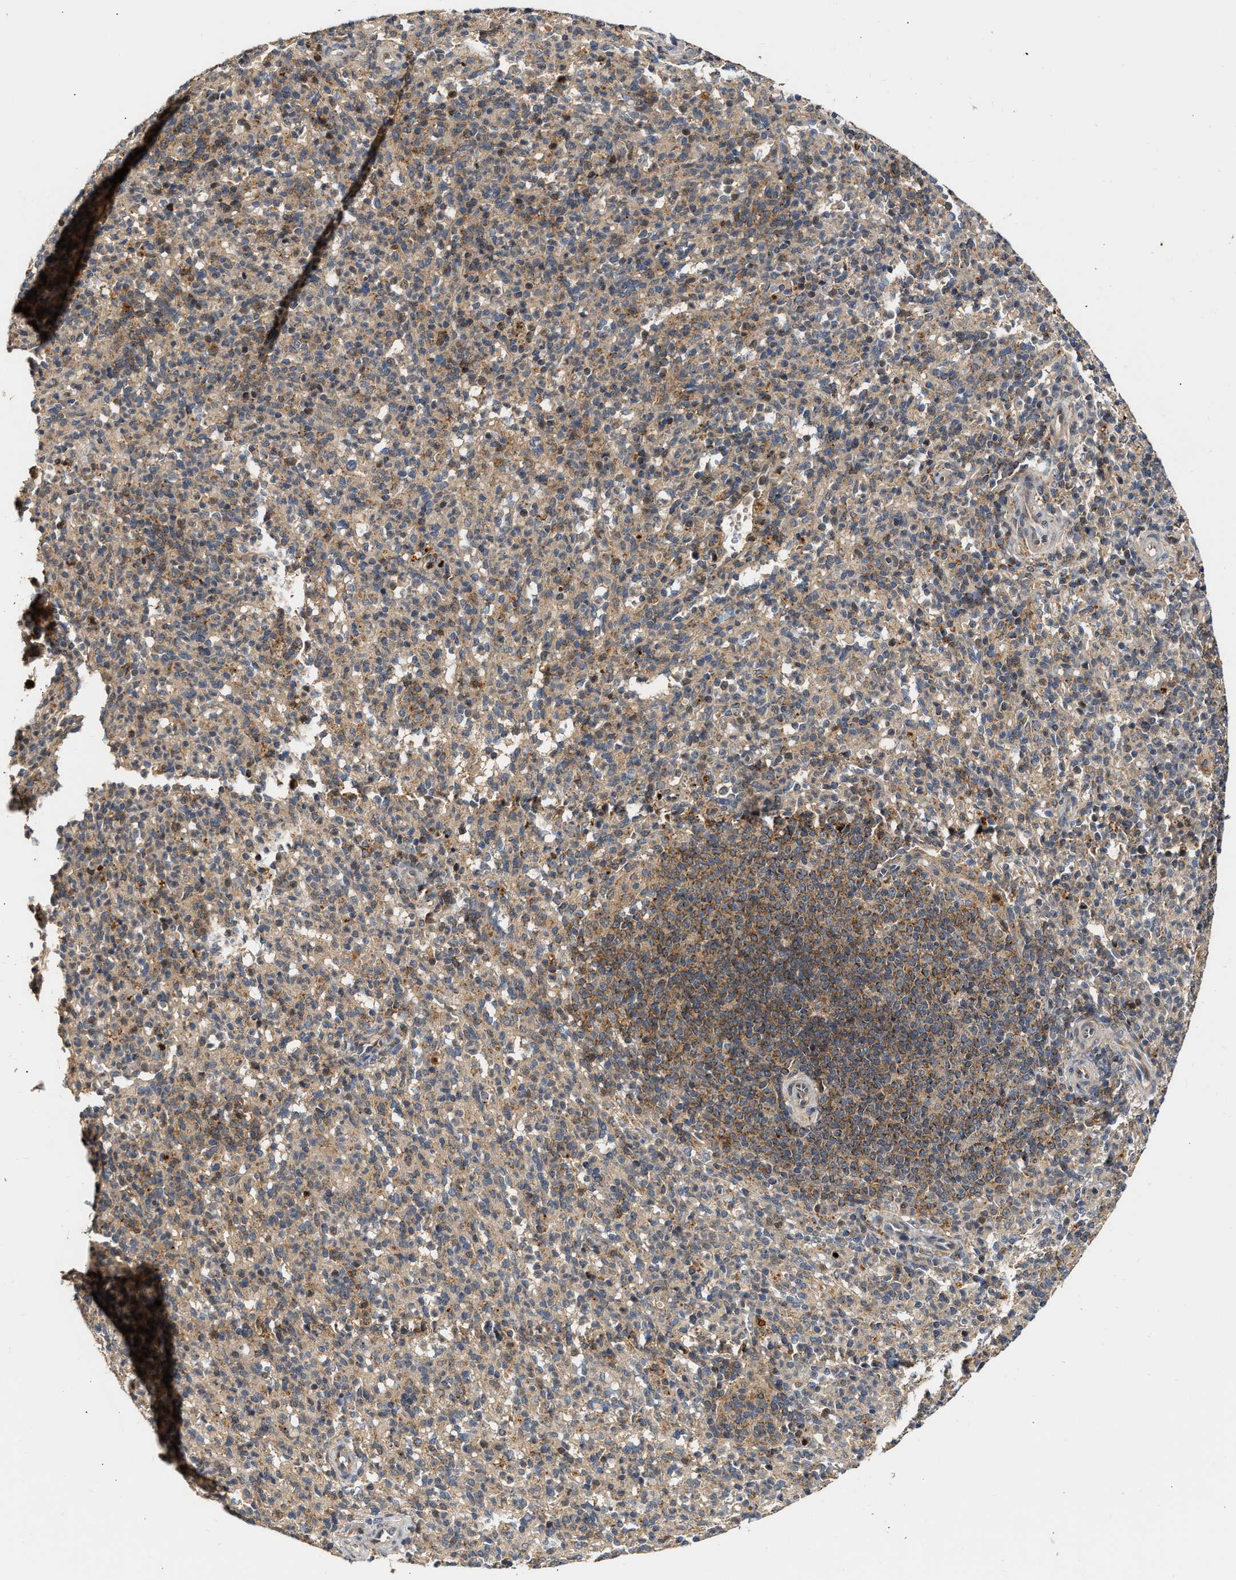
{"staining": {"intensity": "weak", "quantity": "25%-75%", "location": "cytoplasmic/membranous"}, "tissue": "spleen", "cell_type": "Cells in red pulp", "image_type": "normal", "snomed": [{"axis": "morphology", "description": "Normal tissue, NOS"}, {"axis": "topography", "description": "Spleen"}], "caption": "High-power microscopy captured an IHC micrograph of benign spleen, revealing weak cytoplasmic/membranous positivity in about 25%-75% of cells in red pulp. (Stains: DAB in brown, nuclei in blue, Microscopy: brightfield microscopy at high magnification).", "gene": "EXTL2", "patient": {"sex": "male", "age": 36}}